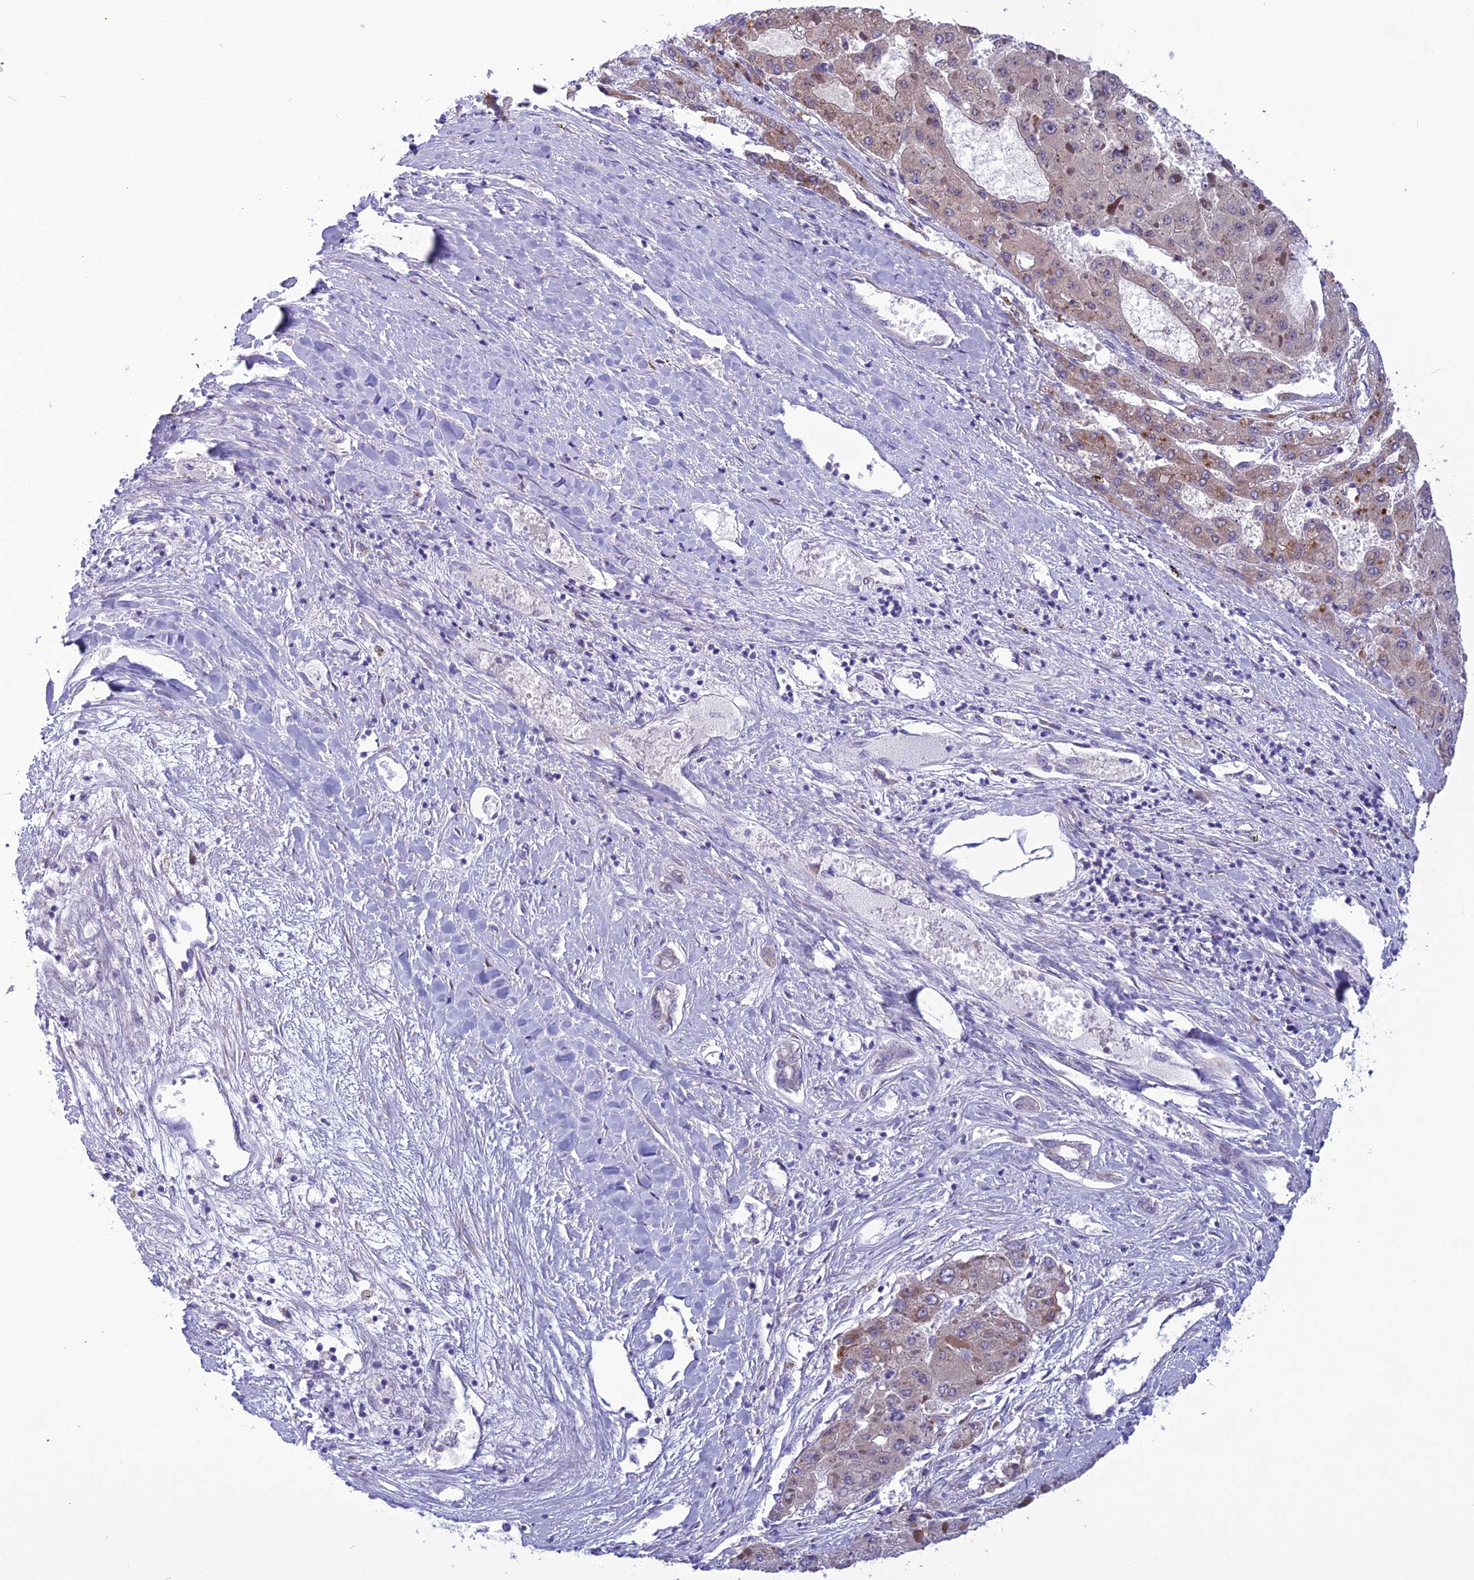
{"staining": {"intensity": "moderate", "quantity": "<25%", "location": "cytoplasmic/membranous"}, "tissue": "liver cancer", "cell_type": "Tumor cells", "image_type": "cancer", "snomed": [{"axis": "morphology", "description": "Carcinoma, Hepatocellular, NOS"}, {"axis": "topography", "description": "Liver"}], "caption": "Protein expression analysis of human hepatocellular carcinoma (liver) reveals moderate cytoplasmic/membranous expression in about <25% of tumor cells. (brown staining indicates protein expression, while blue staining denotes nuclei).", "gene": "PSMF1", "patient": {"sex": "female", "age": 73}}